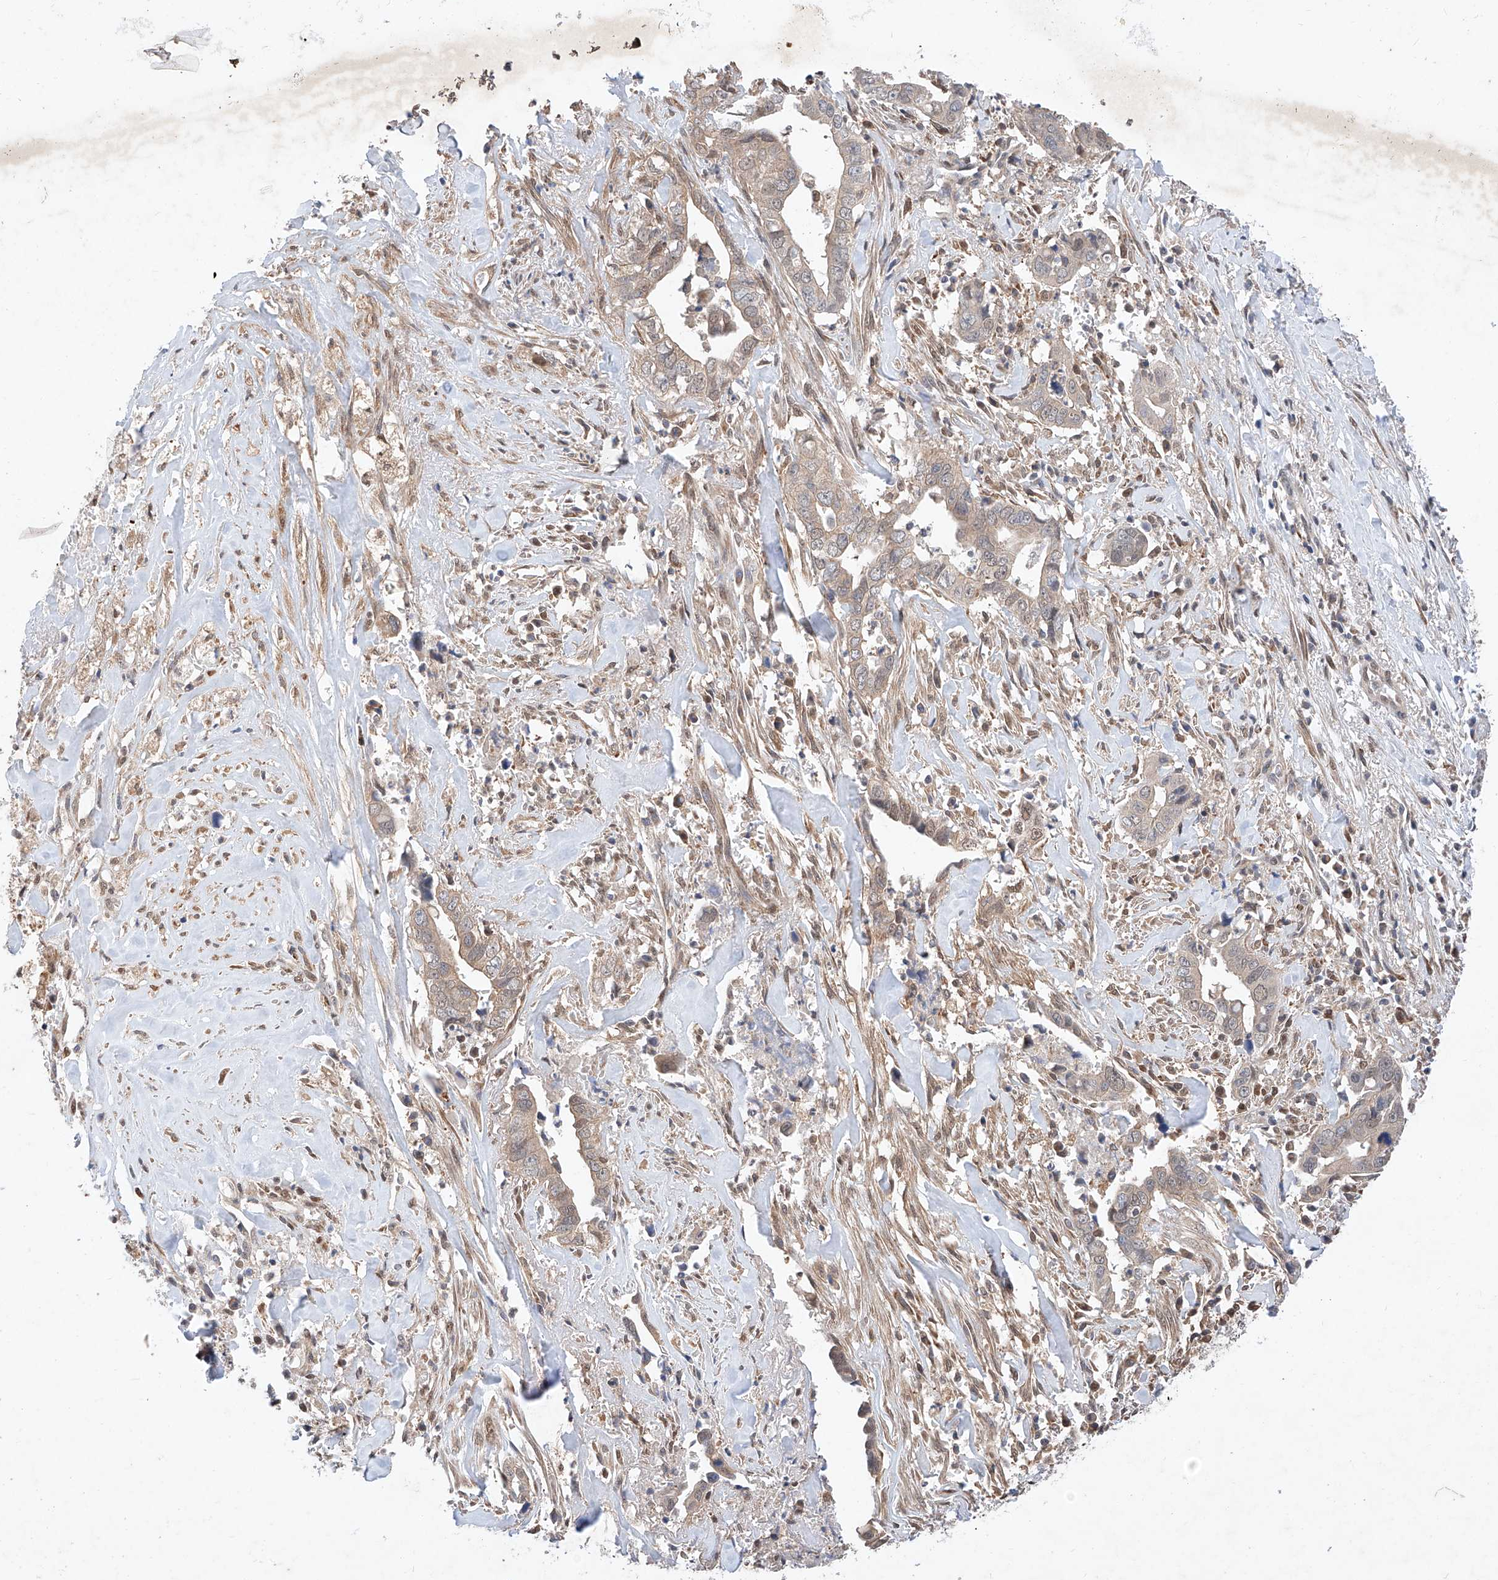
{"staining": {"intensity": "weak", "quantity": "25%-75%", "location": "cytoplasmic/membranous"}, "tissue": "liver cancer", "cell_type": "Tumor cells", "image_type": "cancer", "snomed": [{"axis": "morphology", "description": "Cholangiocarcinoma"}, {"axis": "topography", "description": "Liver"}], "caption": "Immunohistochemistry (IHC) histopathology image of human liver cholangiocarcinoma stained for a protein (brown), which demonstrates low levels of weak cytoplasmic/membranous positivity in about 25%-75% of tumor cells.", "gene": "ZSCAN4", "patient": {"sex": "female", "age": 79}}